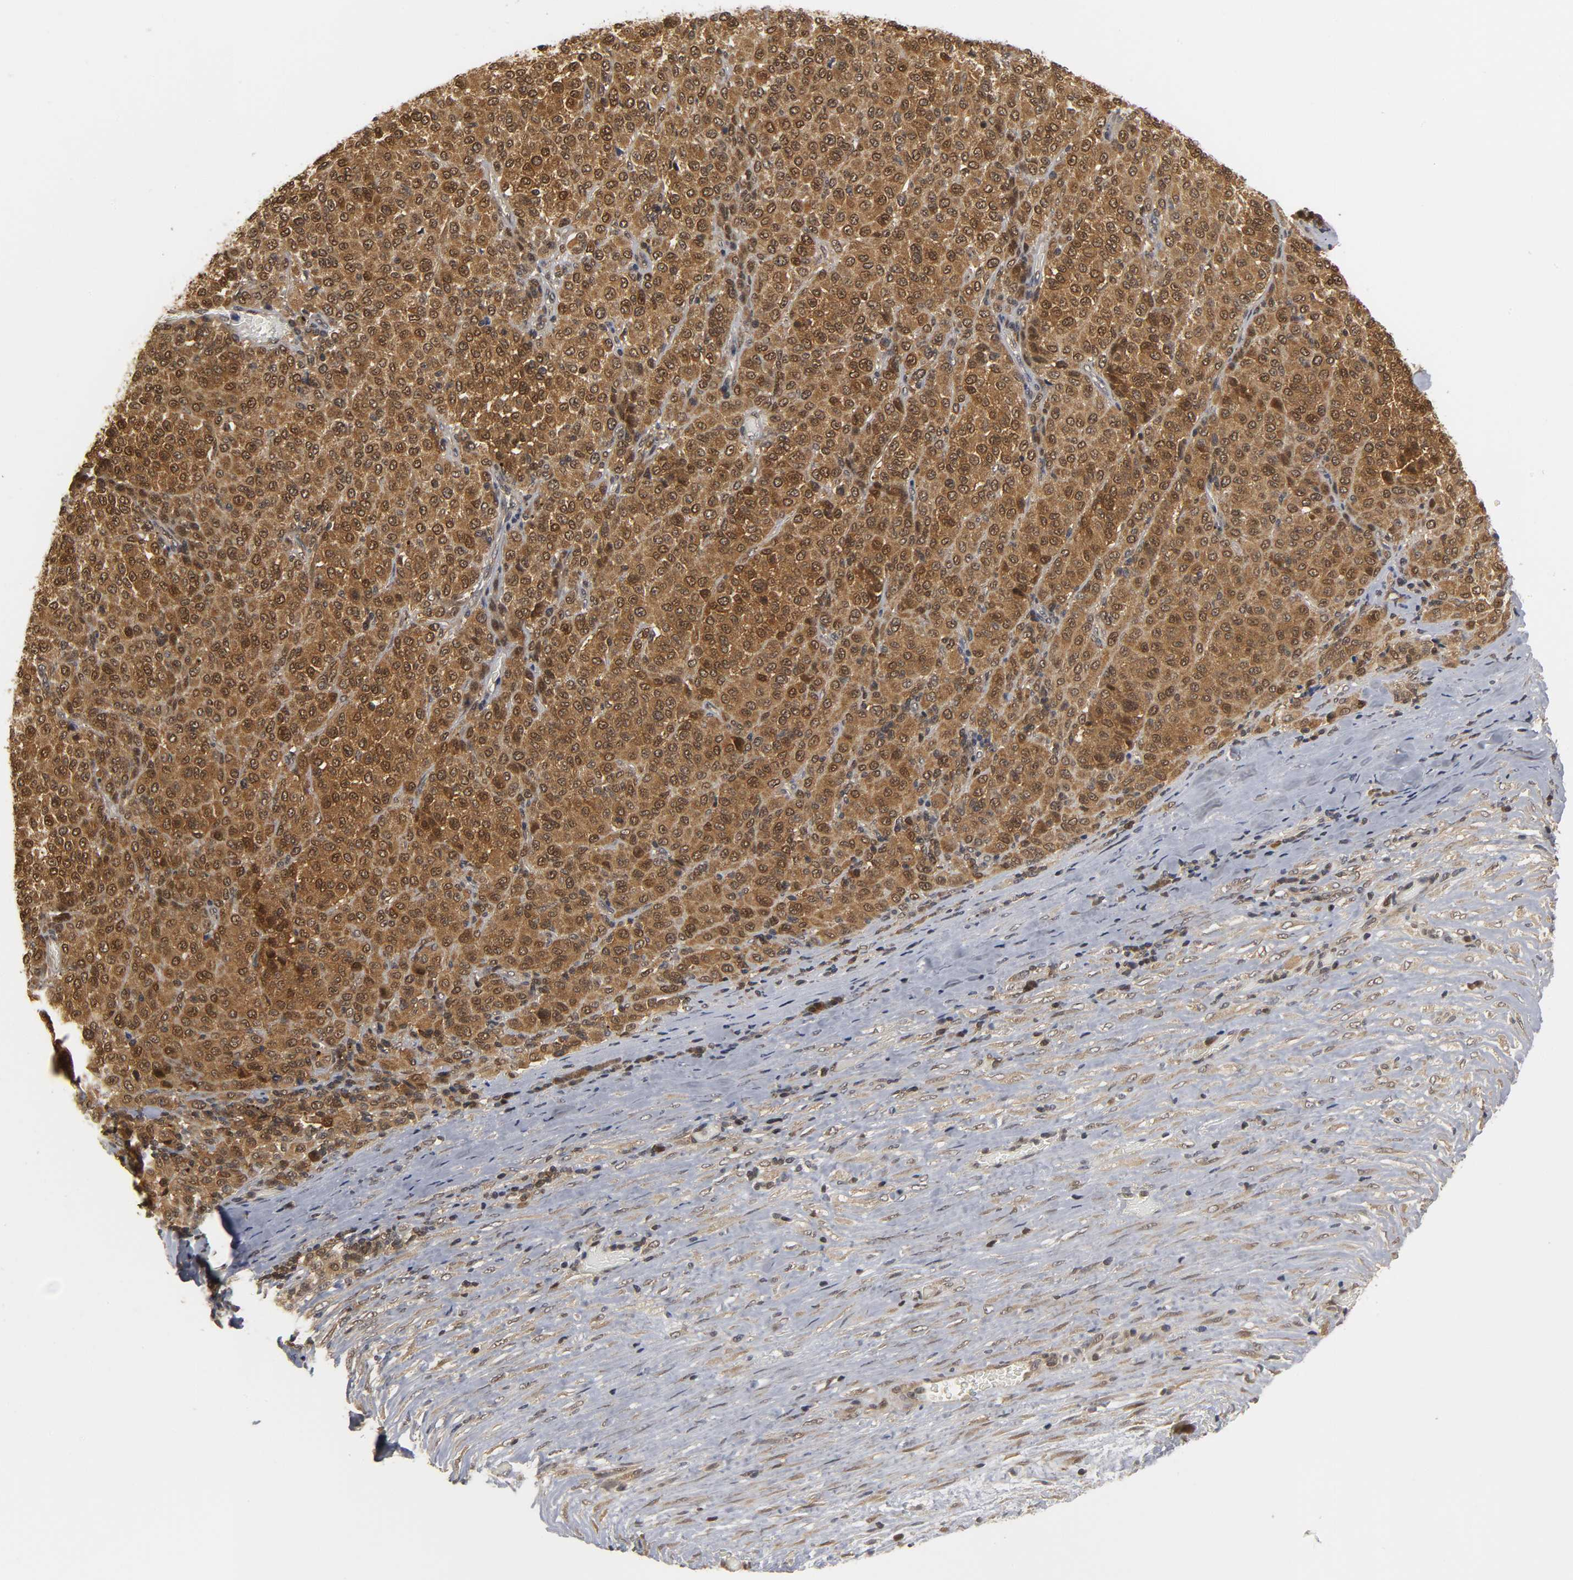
{"staining": {"intensity": "moderate", "quantity": ">75%", "location": "cytoplasmic/membranous,nuclear"}, "tissue": "melanoma", "cell_type": "Tumor cells", "image_type": "cancer", "snomed": [{"axis": "morphology", "description": "Malignant melanoma, Metastatic site"}, {"axis": "topography", "description": "Pancreas"}], "caption": "High-power microscopy captured an IHC photomicrograph of melanoma, revealing moderate cytoplasmic/membranous and nuclear expression in about >75% of tumor cells. The protein is shown in brown color, while the nuclei are stained blue.", "gene": "PARK7", "patient": {"sex": "female", "age": 30}}